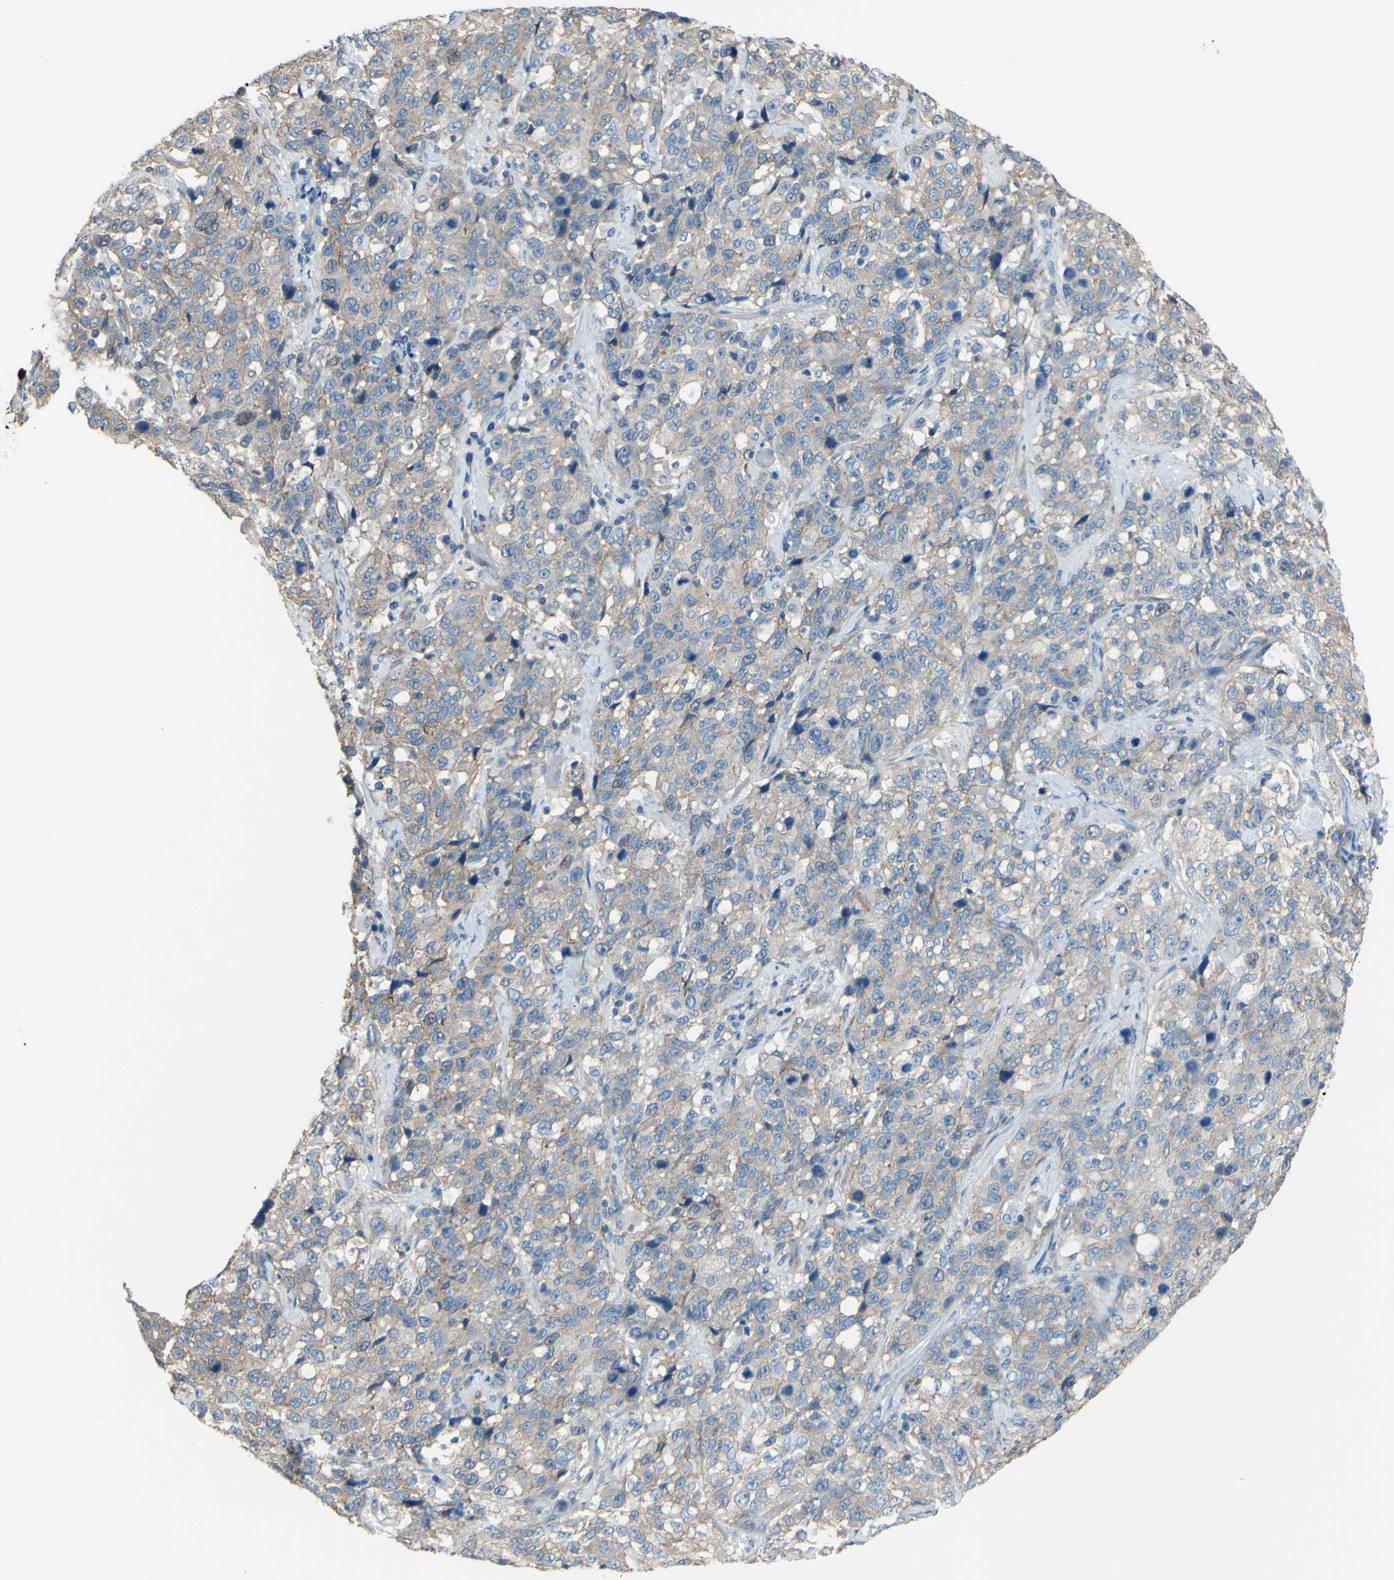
{"staining": {"intensity": "weak", "quantity": ">75%", "location": "cytoplasmic/membranous"}, "tissue": "stomach cancer", "cell_type": "Tumor cells", "image_type": "cancer", "snomed": [{"axis": "morphology", "description": "Normal tissue, NOS"}, {"axis": "morphology", "description": "Adenocarcinoma, NOS"}, {"axis": "topography", "description": "Stomach"}], "caption": "Stomach cancer (adenocarcinoma) stained with DAB (3,3'-diaminobenzidine) immunohistochemistry (IHC) exhibits low levels of weak cytoplasmic/membranous staining in about >75% of tumor cells. (DAB (3,3'-diaminobenzidine) = brown stain, brightfield microscopy at high magnification).", "gene": "ADD1", "patient": {"sex": "male", "age": 48}}